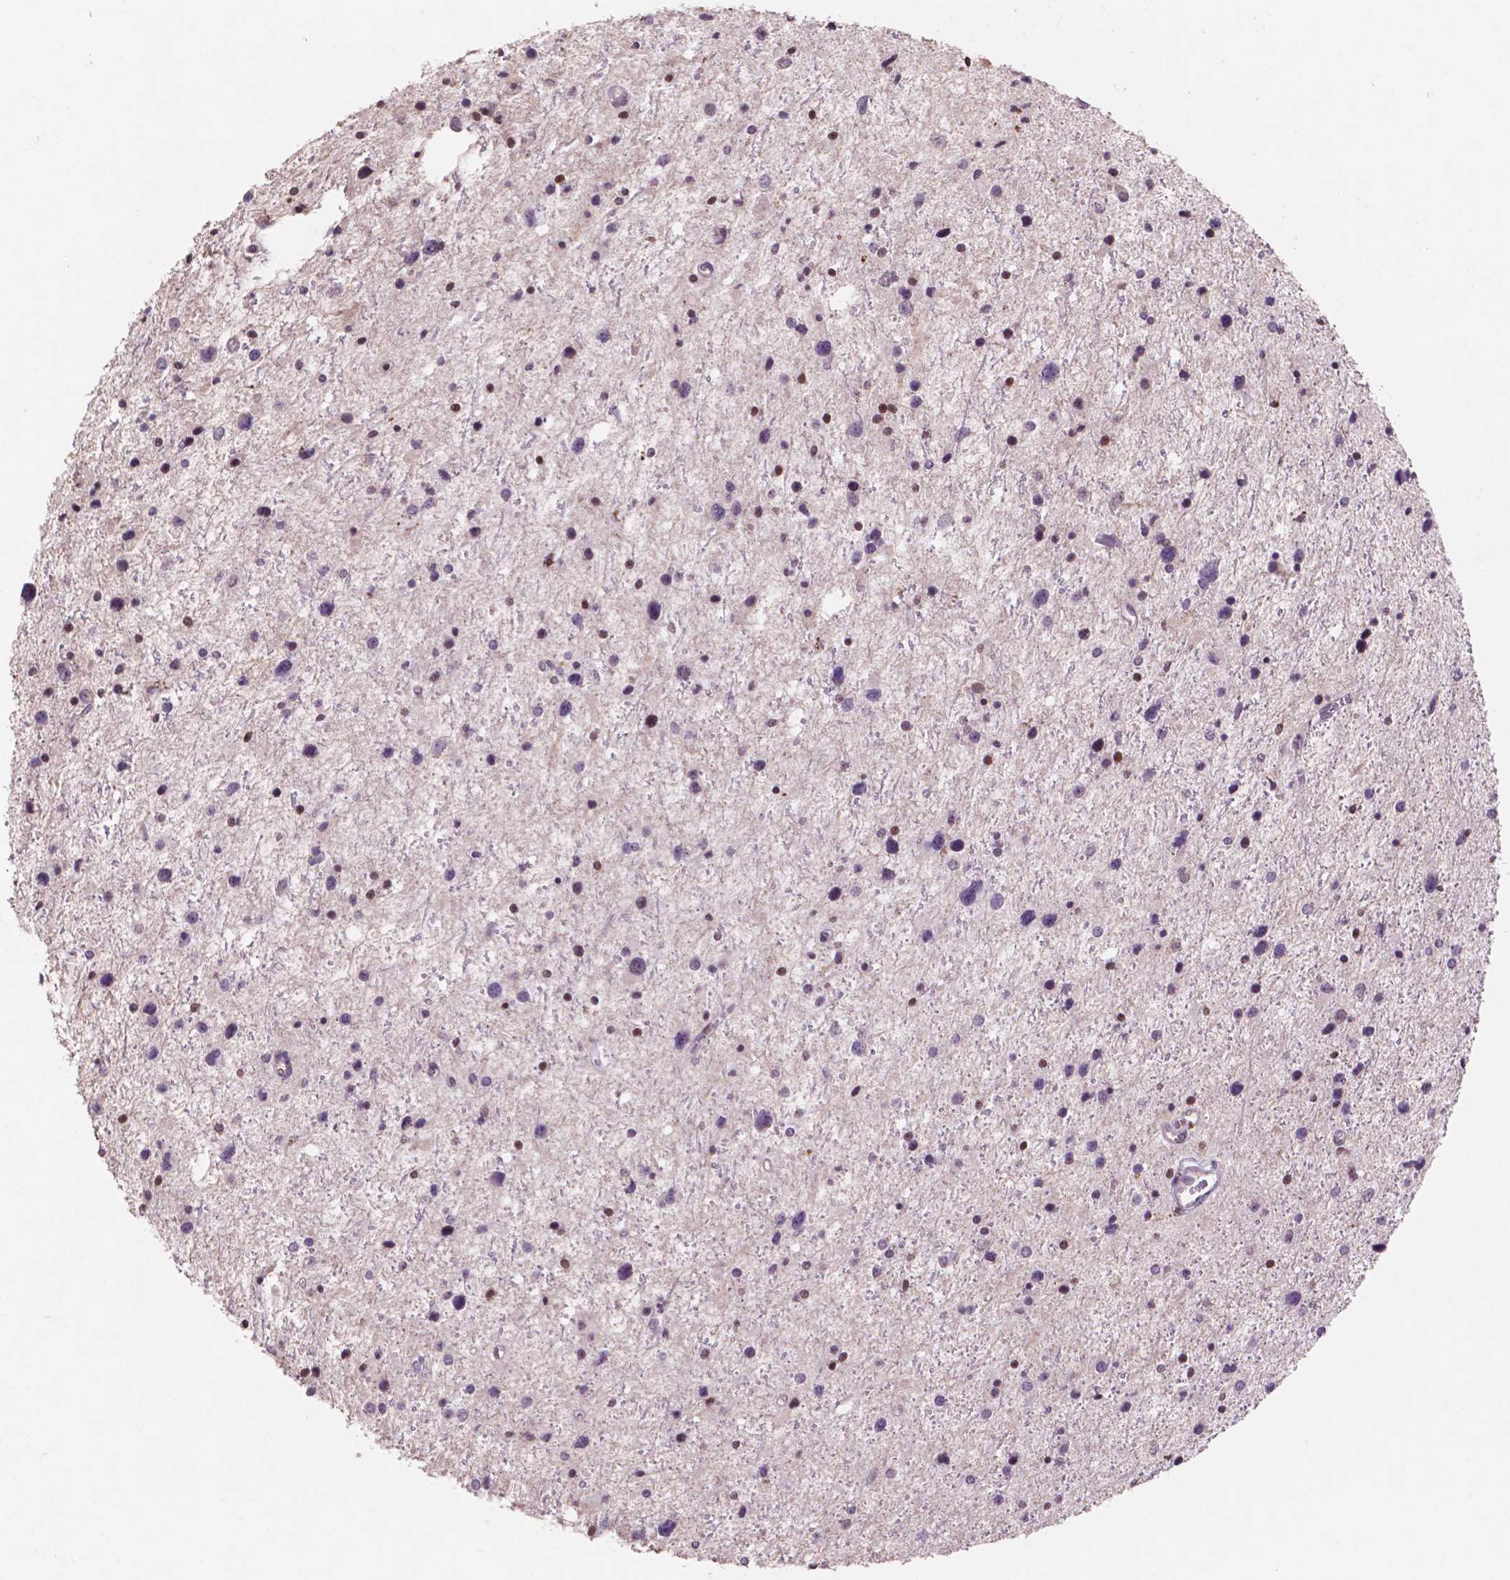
{"staining": {"intensity": "strong", "quantity": "<25%", "location": "nuclear"}, "tissue": "glioma", "cell_type": "Tumor cells", "image_type": "cancer", "snomed": [{"axis": "morphology", "description": "Glioma, malignant, Low grade"}, {"axis": "topography", "description": "Brain"}], "caption": "Immunohistochemistry (IHC) photomicrograph of neoplastic tissue: glioma stained using immunohistochemistry shows medium levels of strong protein expression localized specifically in the nuclear of tumor cells, appearing as a nuclear brown color.", "gene": "GLRX", "patient": {"sex": "female", "age": 32}}